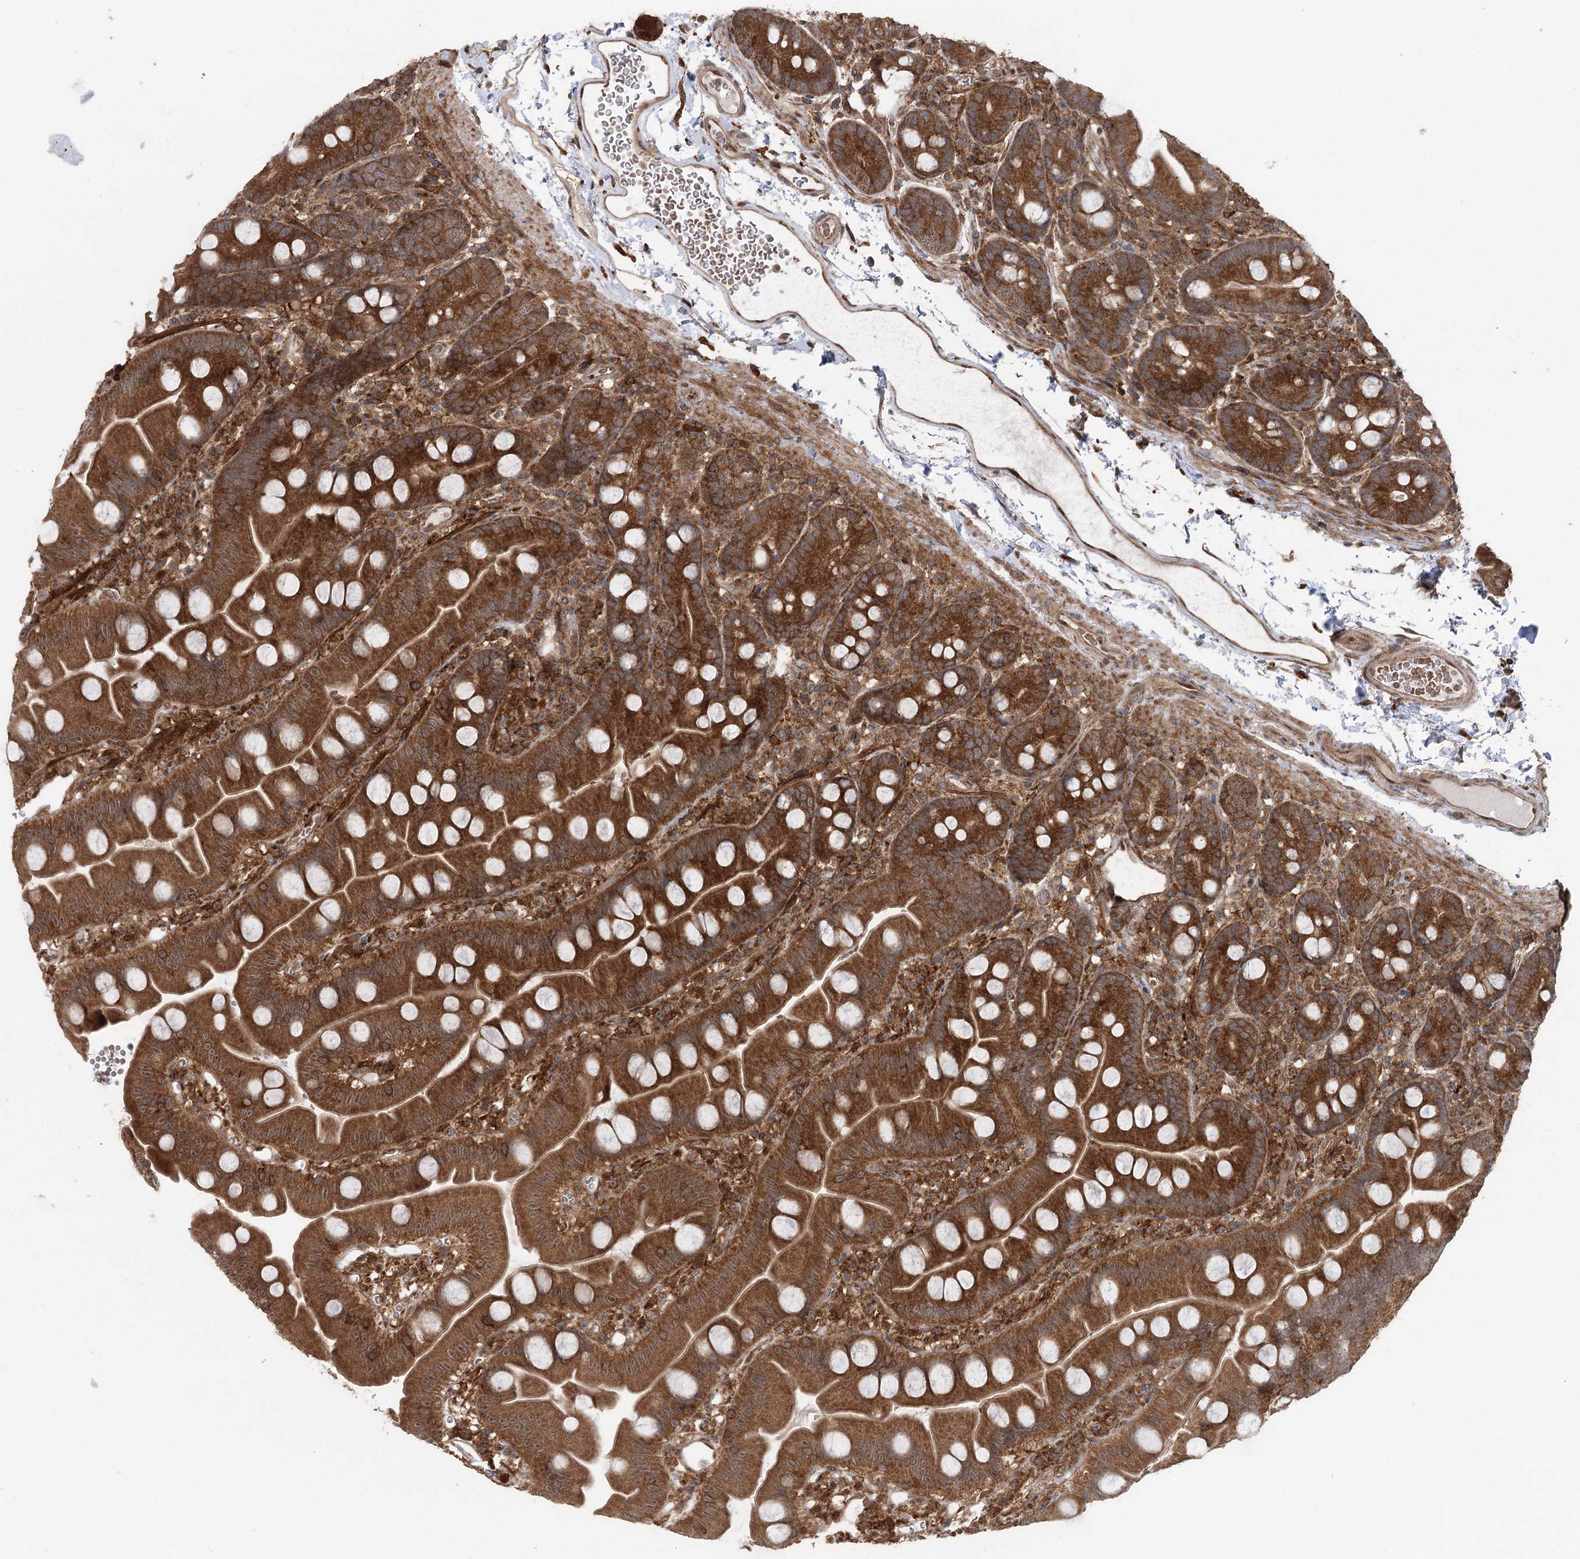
{"staining": {"intensity": "strong", "quantity": ">75%", "location": "cytoplasmic/membranous"}, "tissue": "small intestine", "cell_type": "Glandular cells", "image_type": "normal", "snomed": [{"axis": "morphology", "description": "Normal tissue, NOS"}, {"axis": "topography", "description": "Small intestine"}], "caption": "A brown stain highlights strong cytoplasmic/membranous expression of a protein in glandular cells of normal human small intestine. Immunohistochemistry (ihc) stains the protein in brown and the nuclei are stained blue.", "gene": "C12orf4", "patient": {"sex": "female", "age": 68}}